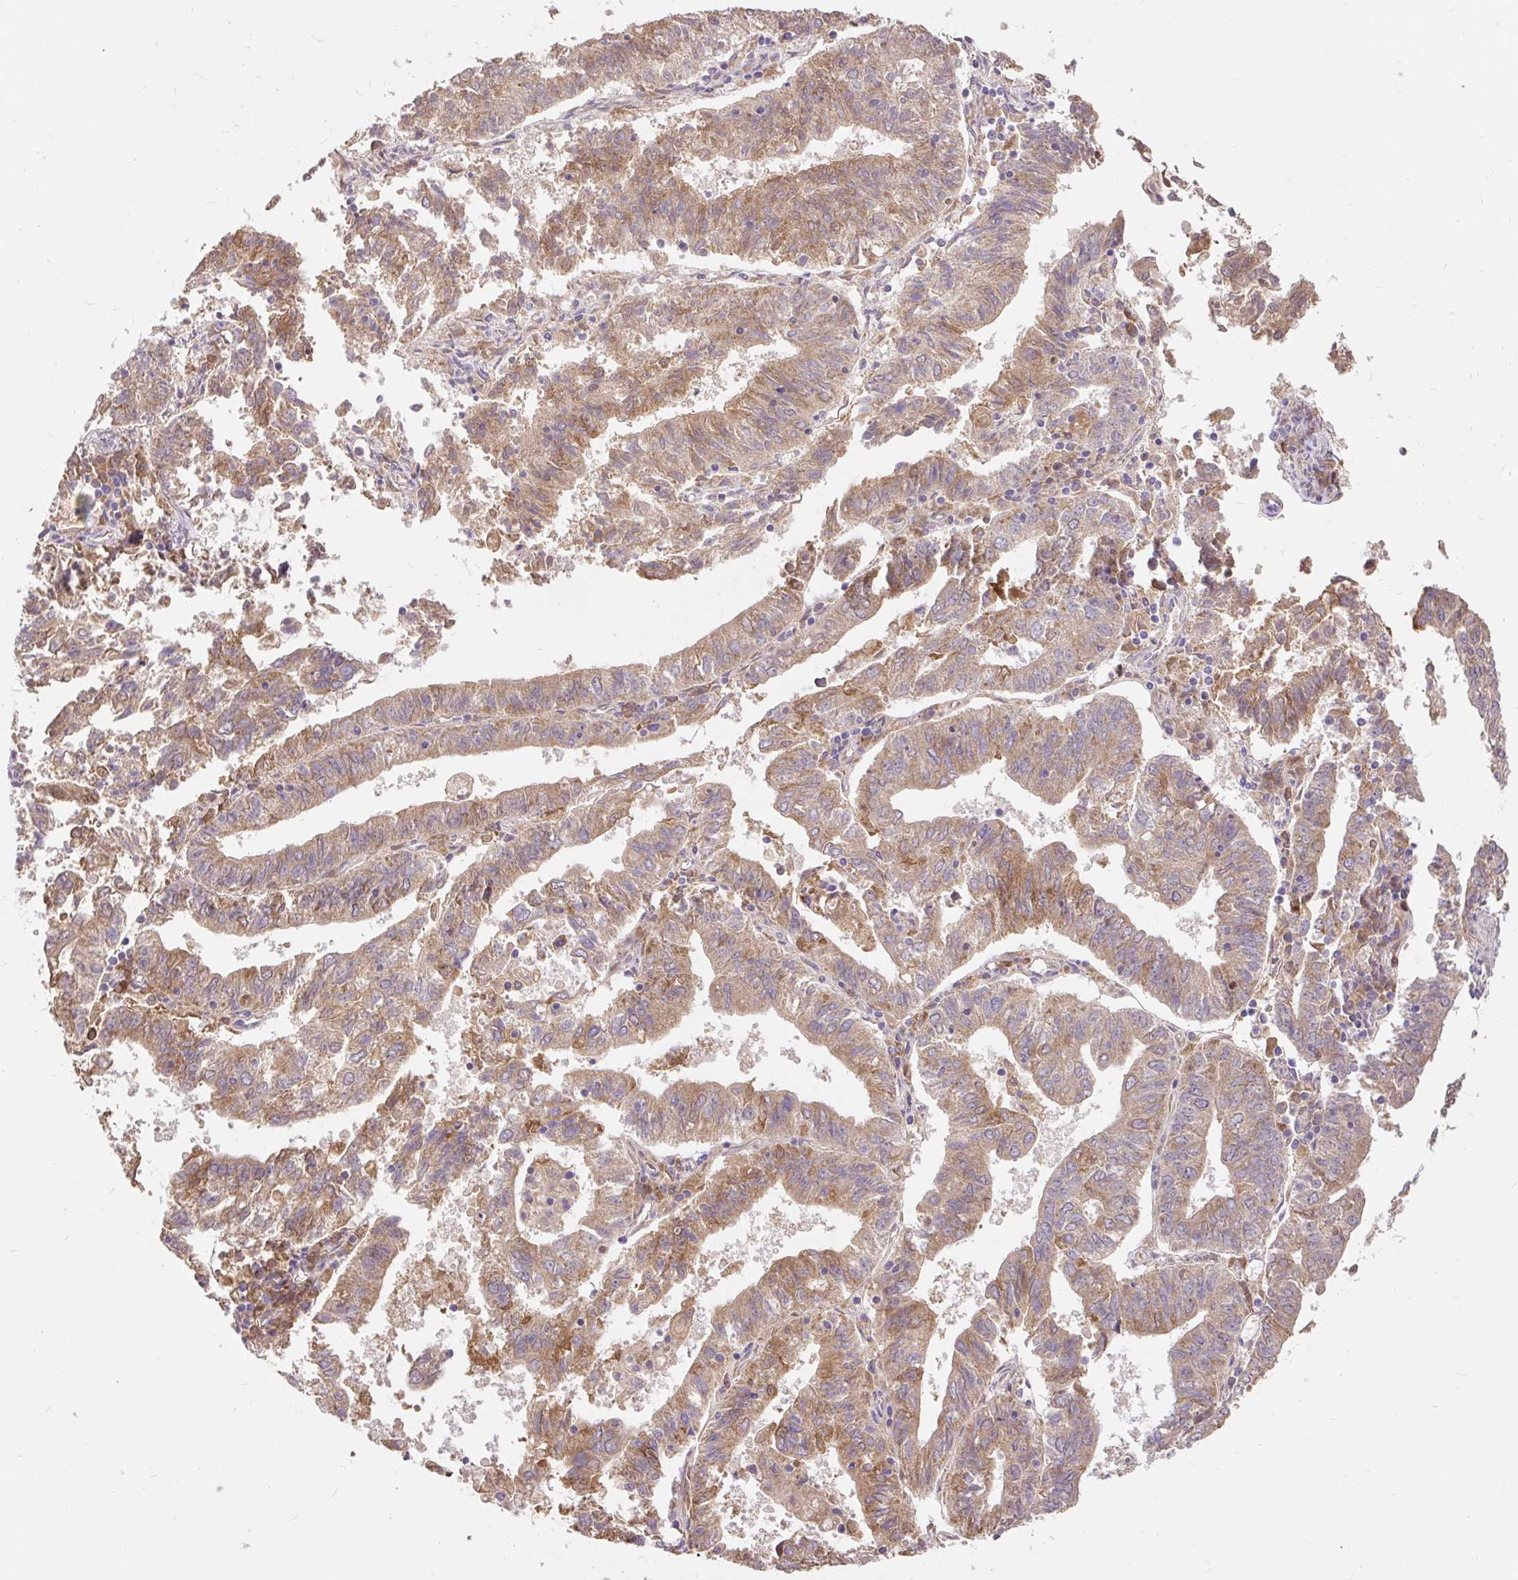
{"staining": {"intensity": "moderate", "quantity": "25%-75%", "location": "cytoplasmic/membranous"}, "tissue": "endometrial cancer", "cell_type": "Tumor cells", "image_type": "cancer", "snomed": [{"axis": "morphology", "description": "Adenocarcinoma, NOS"}, {"axis": "topography", "description": "Endometrium"}], "caption": "Protein analysis of endometrial adenocarcinoma tissue demonstrates moderate cytoplasmic/membranous staining in about 25%-75% of tumor cells. Using DAB (brown) and hematoxylin (blue) stains, captured at high magnification using brightfield microscopy.", "gene": "SEC63", "patient": {"sex": "female", "age": 82}}